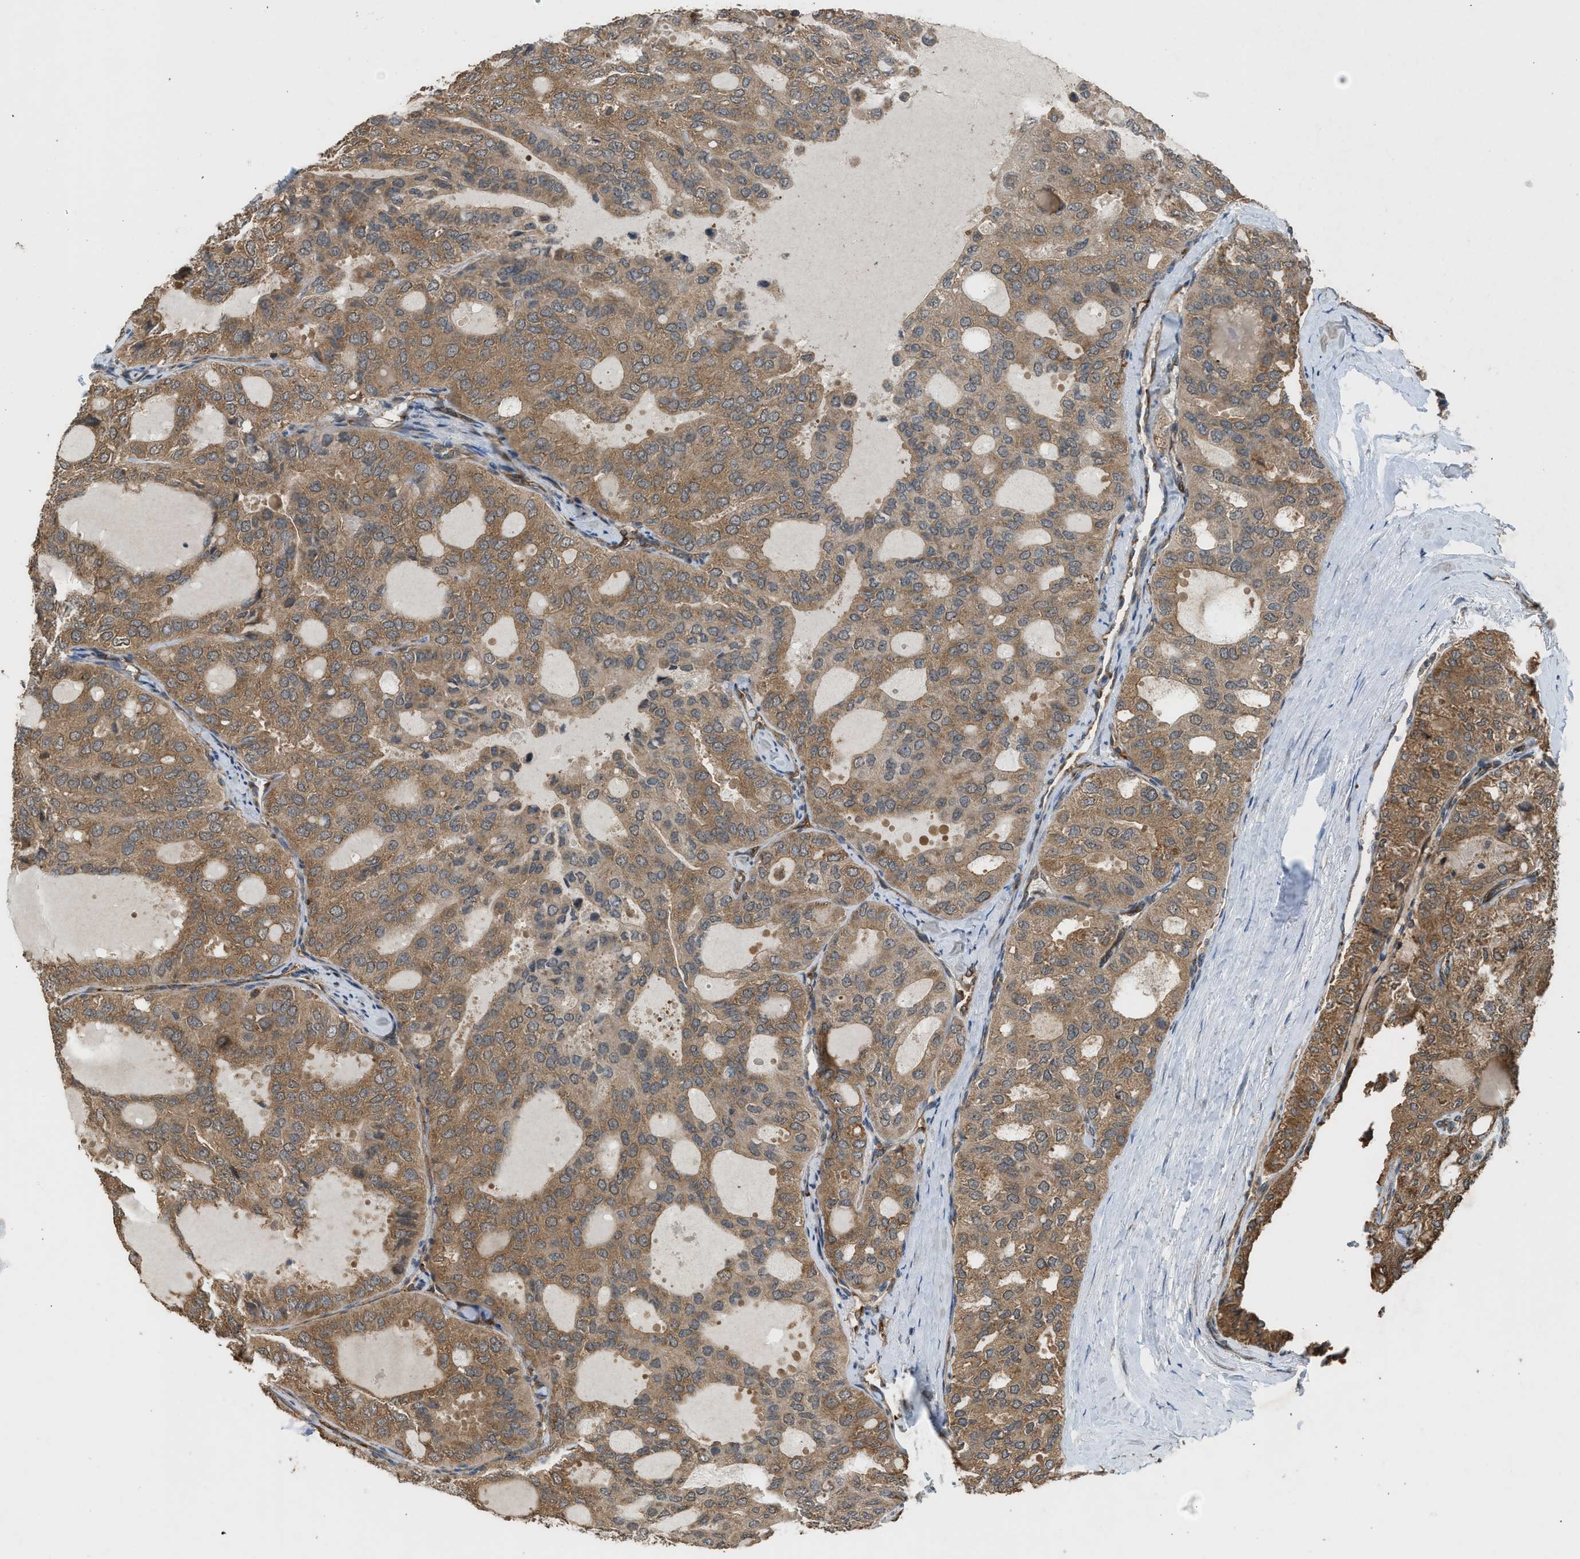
{"staining": {"intensity": "moderate", "quantity": ">75%", "location": "cytoplasmic/membranous"}, "tissue": "thyroid cancer", "cell_type": "Tumor cells", "image_type": "cancer", "snomed": [{"axis": "morphology", "description": "Follicular adenoma carcinoma, NOS"}, {"axis": "topography", "description": "Thyroid gland"}], "caption": "Follicular adenoma carcinoma (thyroid) was stained to show a protein in brown. There is medium levels of moderate cytoplasmic/membranous staining in about >75% of tumor cells.", "gene": "HIP1R", "patient": {"sex": "male", "age": 75}}